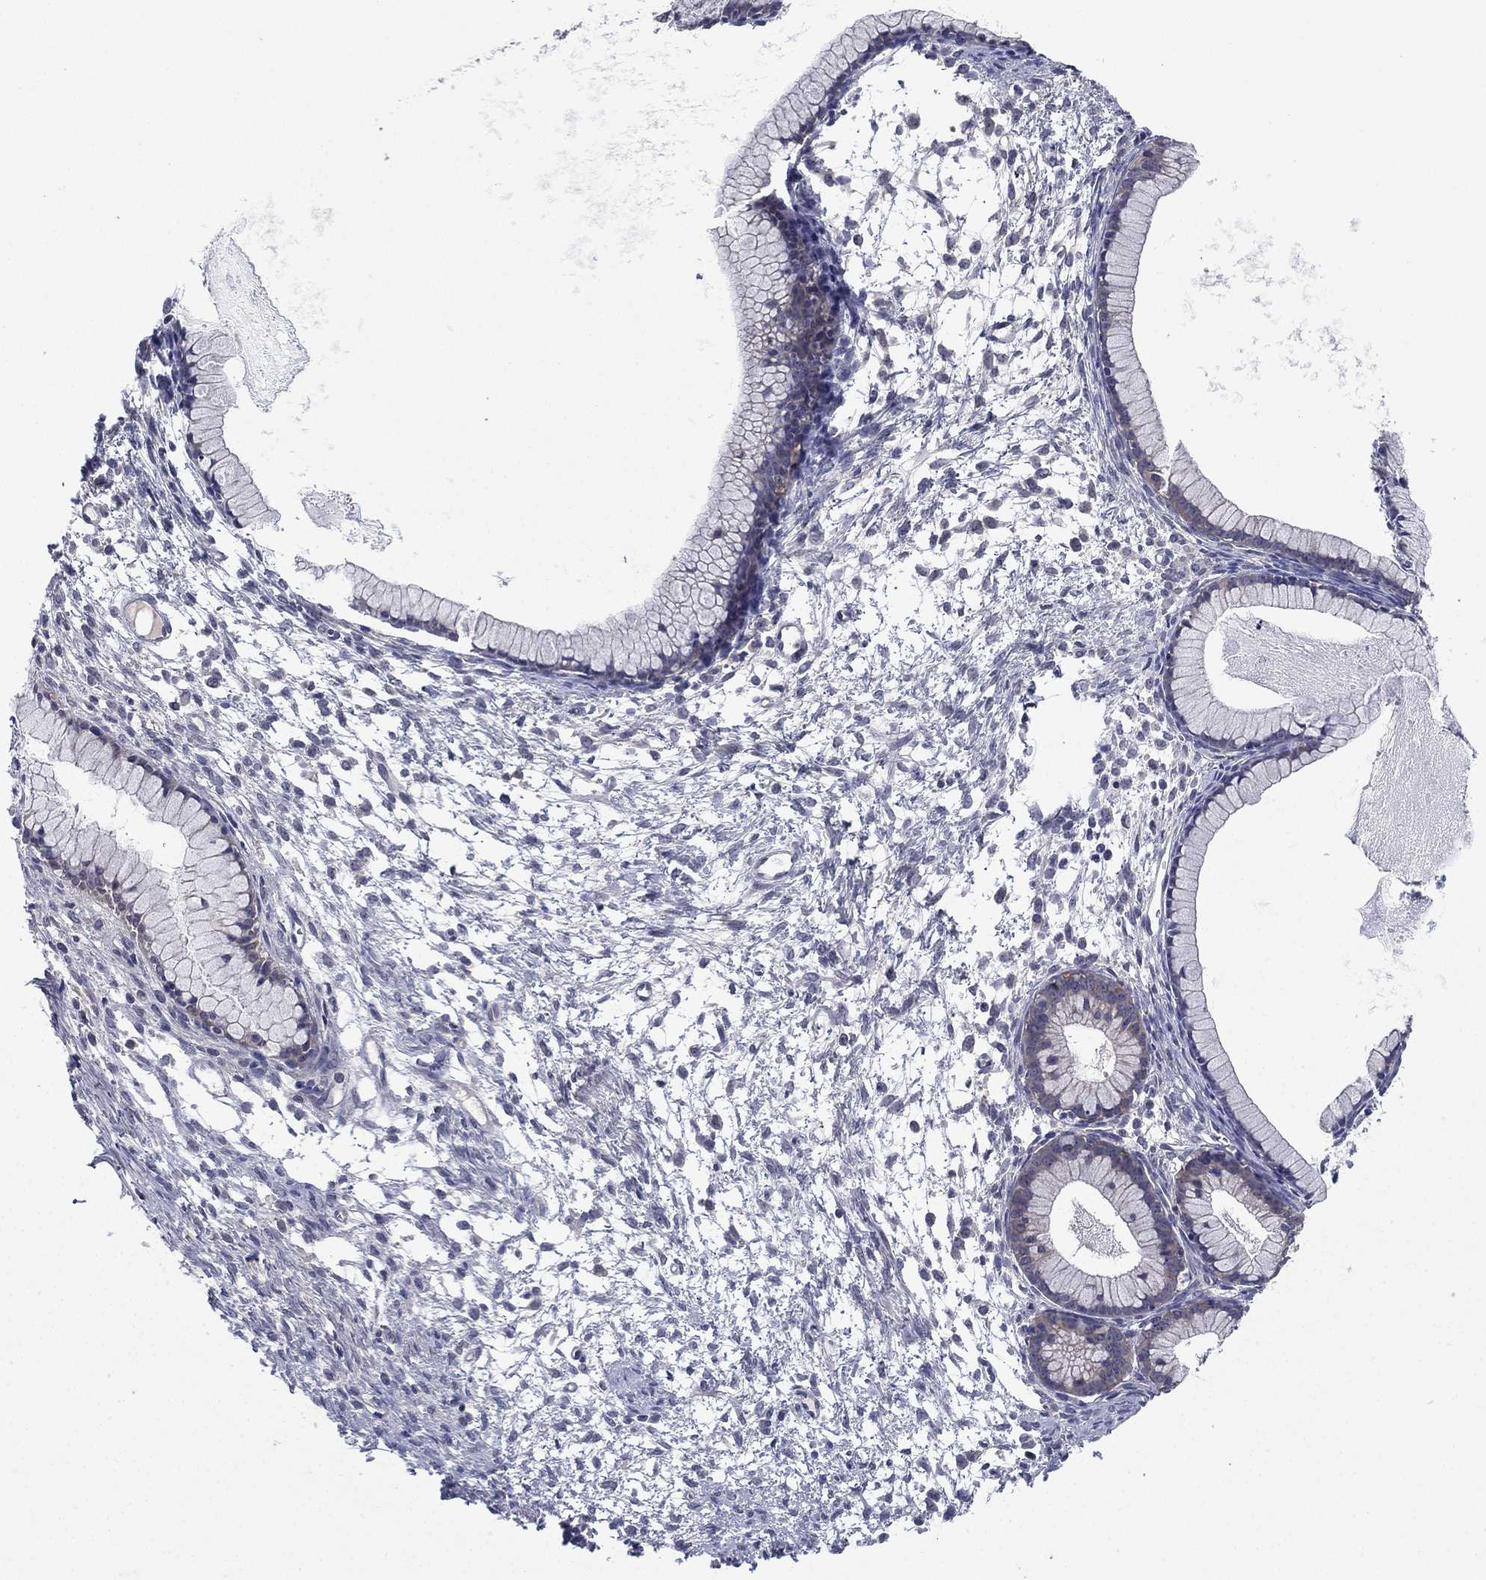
{"staining": {"intensity": "negative", "quantity": "none", "location": "none"}, "tissue": "ovarian cancer", "cell_type": "Tumor cells", "image_type": "cancer", "snomed": [{"axis": "morphology", "description": "Cystadenocarcinoma, mucinous, NOS"}, {"axis": "topography", "description": "Ovary"}], "caption": "Tumor cells are negative for protein expression in human mucinous cystadenocarcinoma (ovarian).", "gene": "MPP7", "patient": {"sex": "female", "age": 41}}